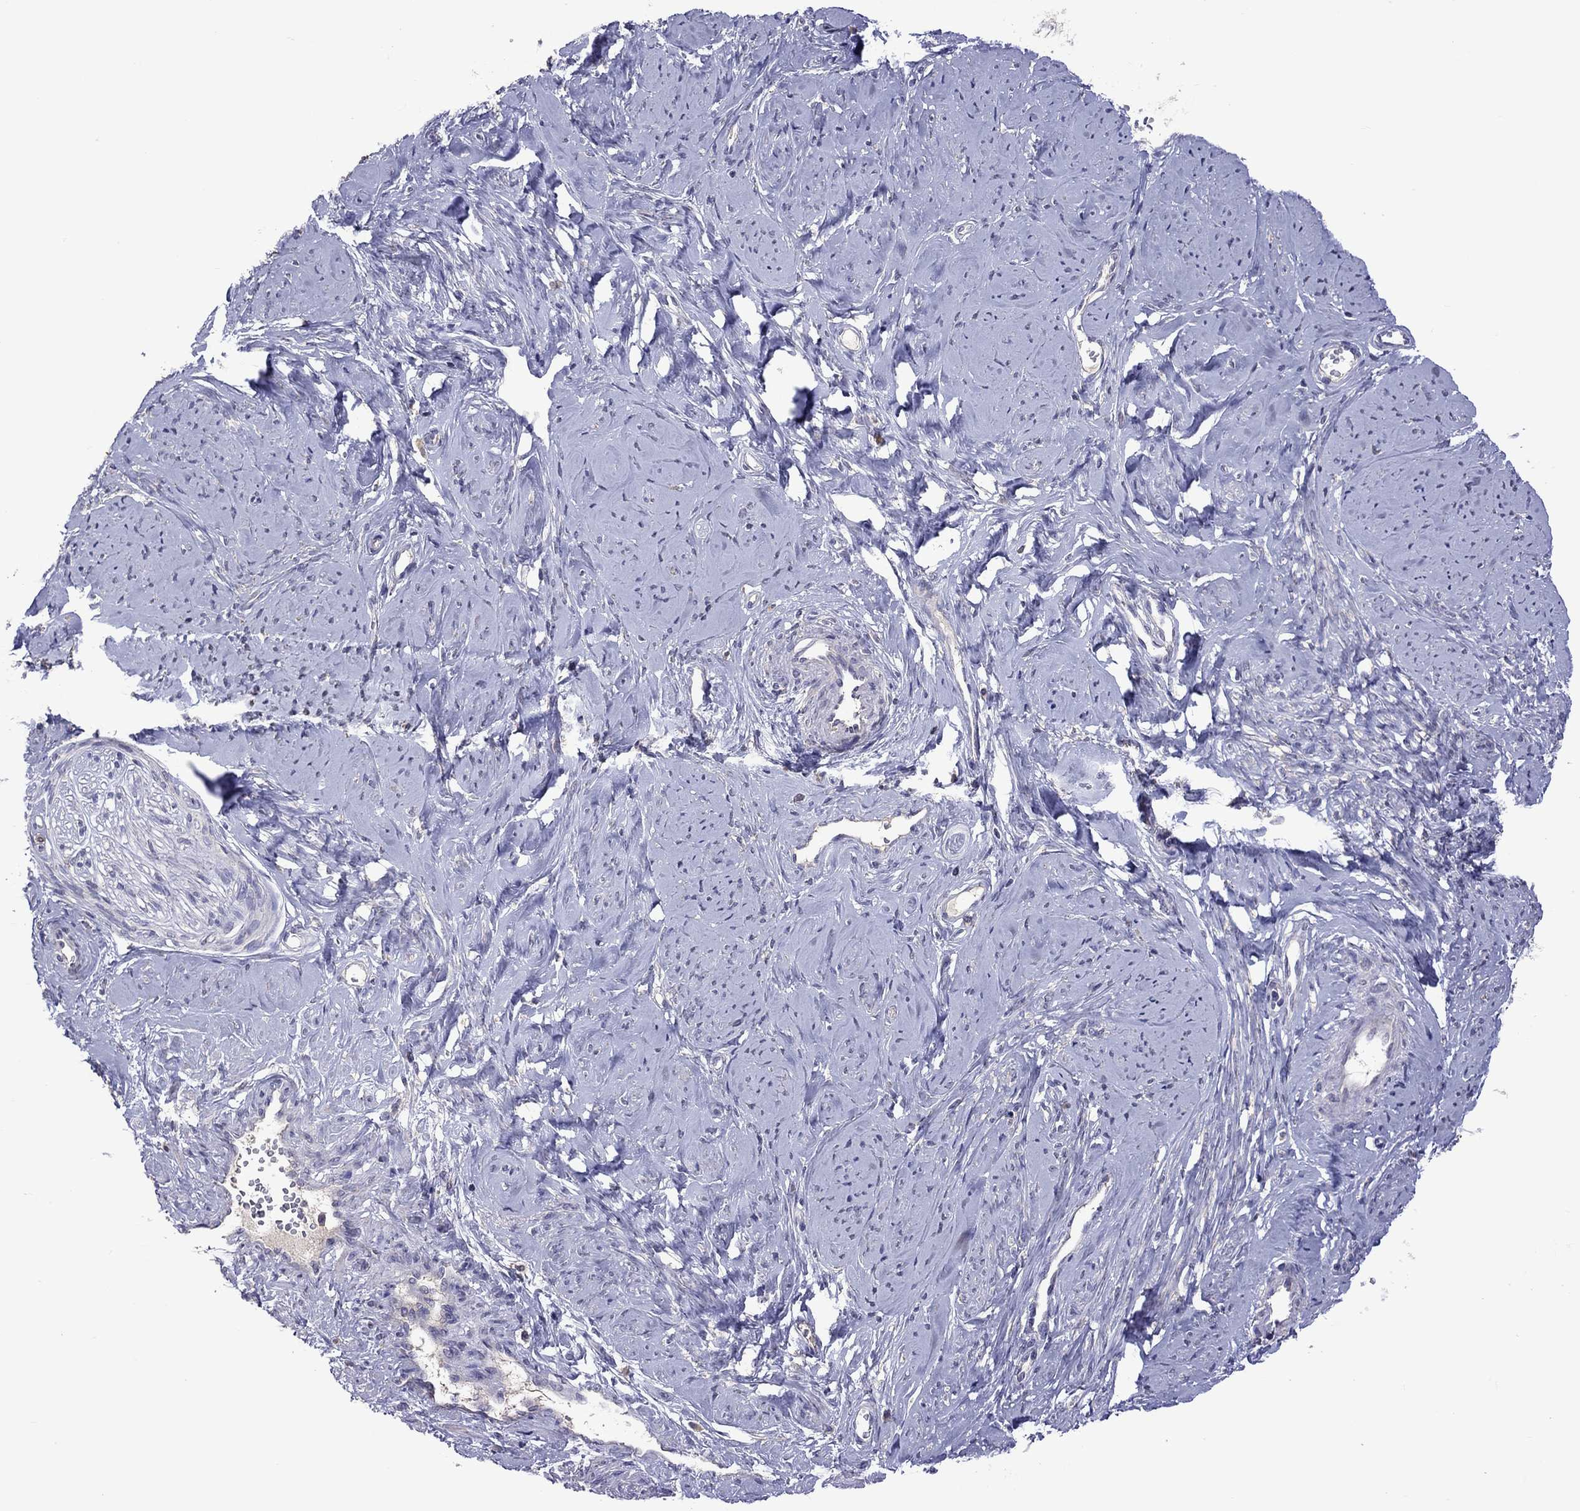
{"staining": {"intensity": "negative", "quantity": "none", "location": "none"}, "tissue": "smooth muscle", "cell_type": "Smooth muscle cells", "image_type": "normal", "snomed": [{"axis": "morphology", "description": "Normal tissue, NOS"}, {"axis": "topography", "description": "Smooth muscle"}], "caption": "Immunohistochemistry (IHC) image of unremarkable human smooth muscle stained for a protein (brown), which demonstrates no positivity in smooth muscle cells.", "gene": "RTP5", "patient": {"sex": "female", "age": 48}}